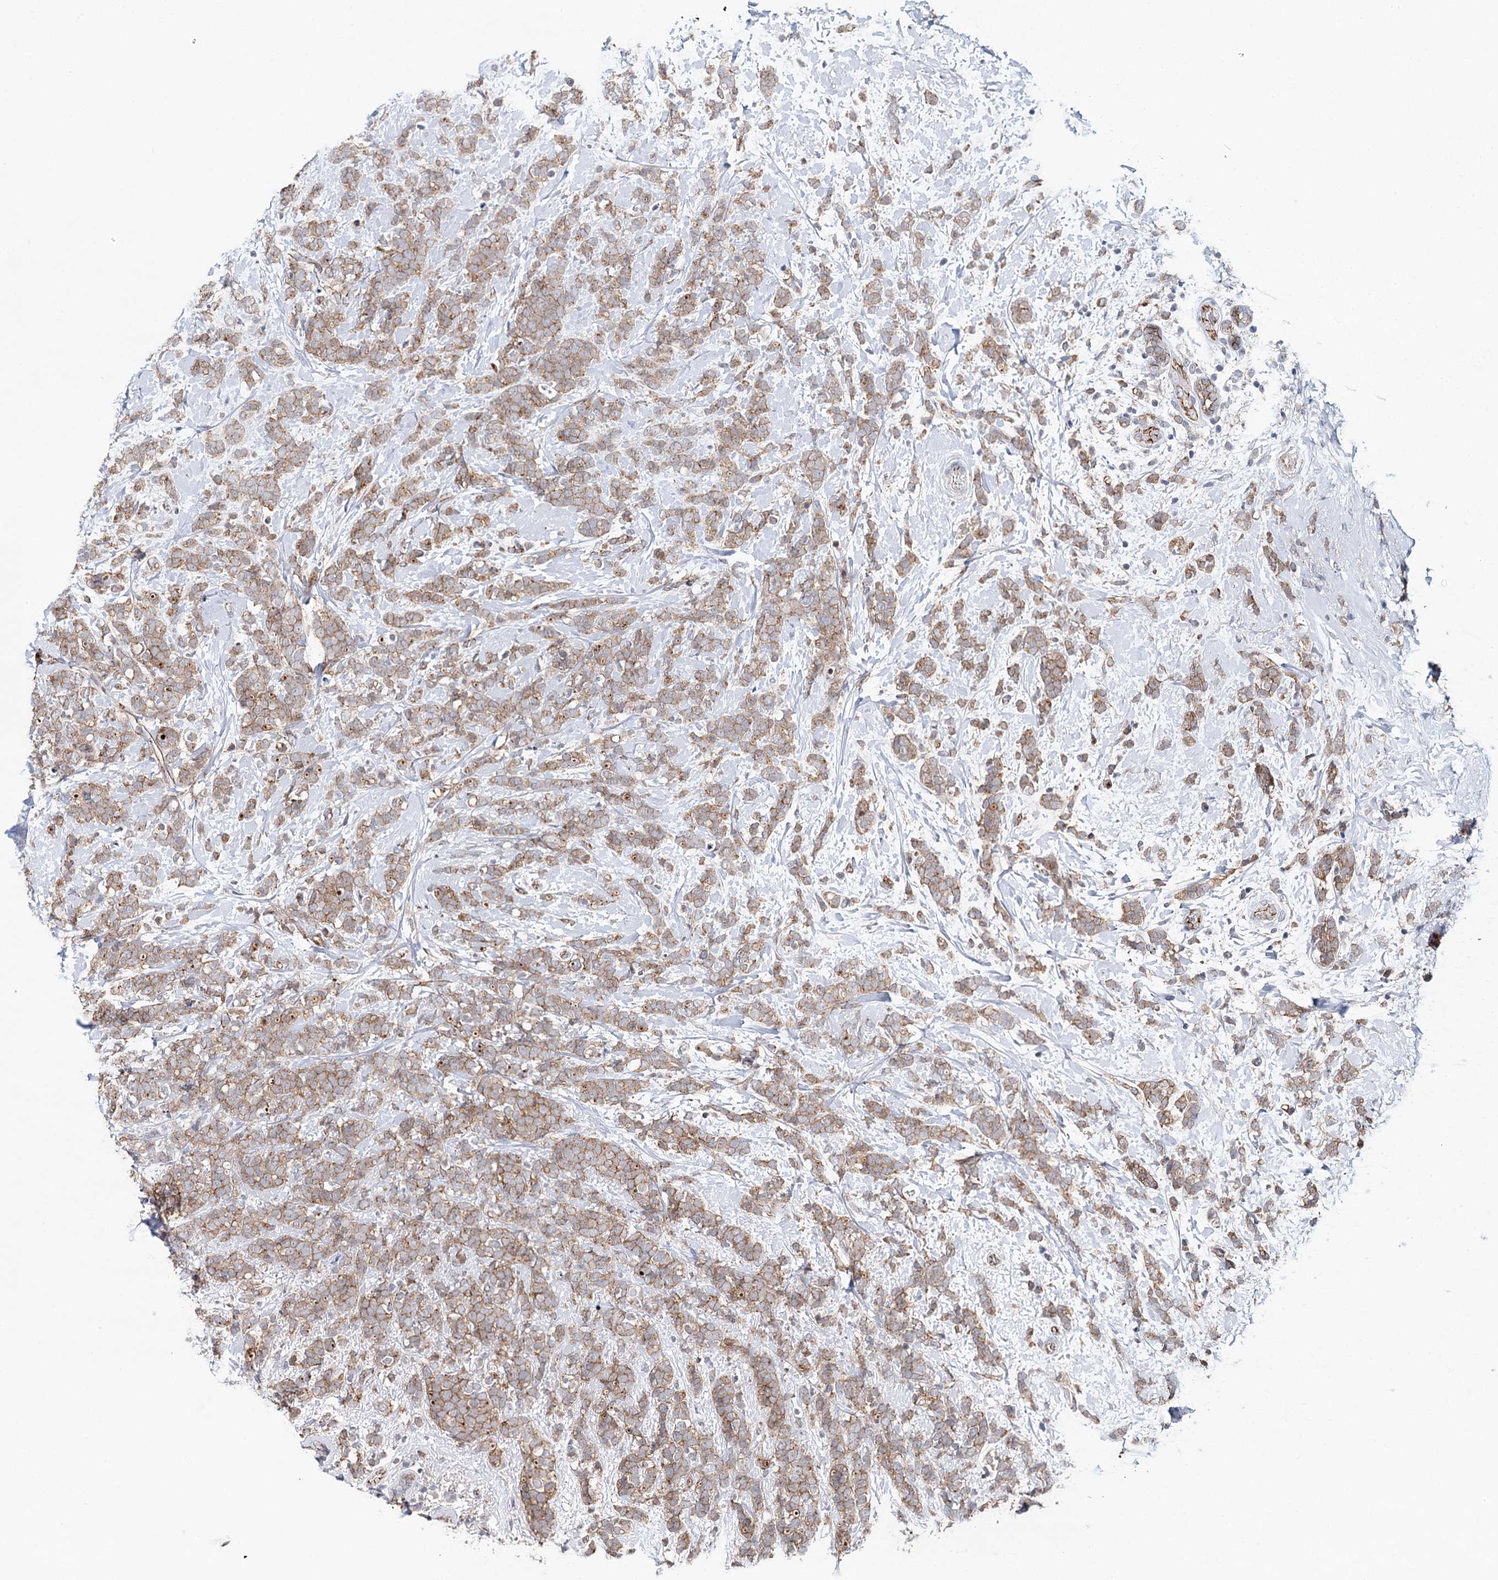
{"staining": {"intensity": "weak", "quantity": ">75%", "location": "cytoplasmic/membranous"}, "tissue": "breast cancer", "cell_type": "Tumor cells", "image_type": "cancer", "snomed": [{"axis": "morphology", "description": "Lobular carcinoma"}, {"axis": "topography", "description": "Breast"}], "caption": "An image of breast cancer (lobular carcinoma) stained for a protein displays weak cytoplasmic/membranous brown staining in tumor cells.", "gene": "PKP4", "patient": {"sex": "female", "age": 58}}